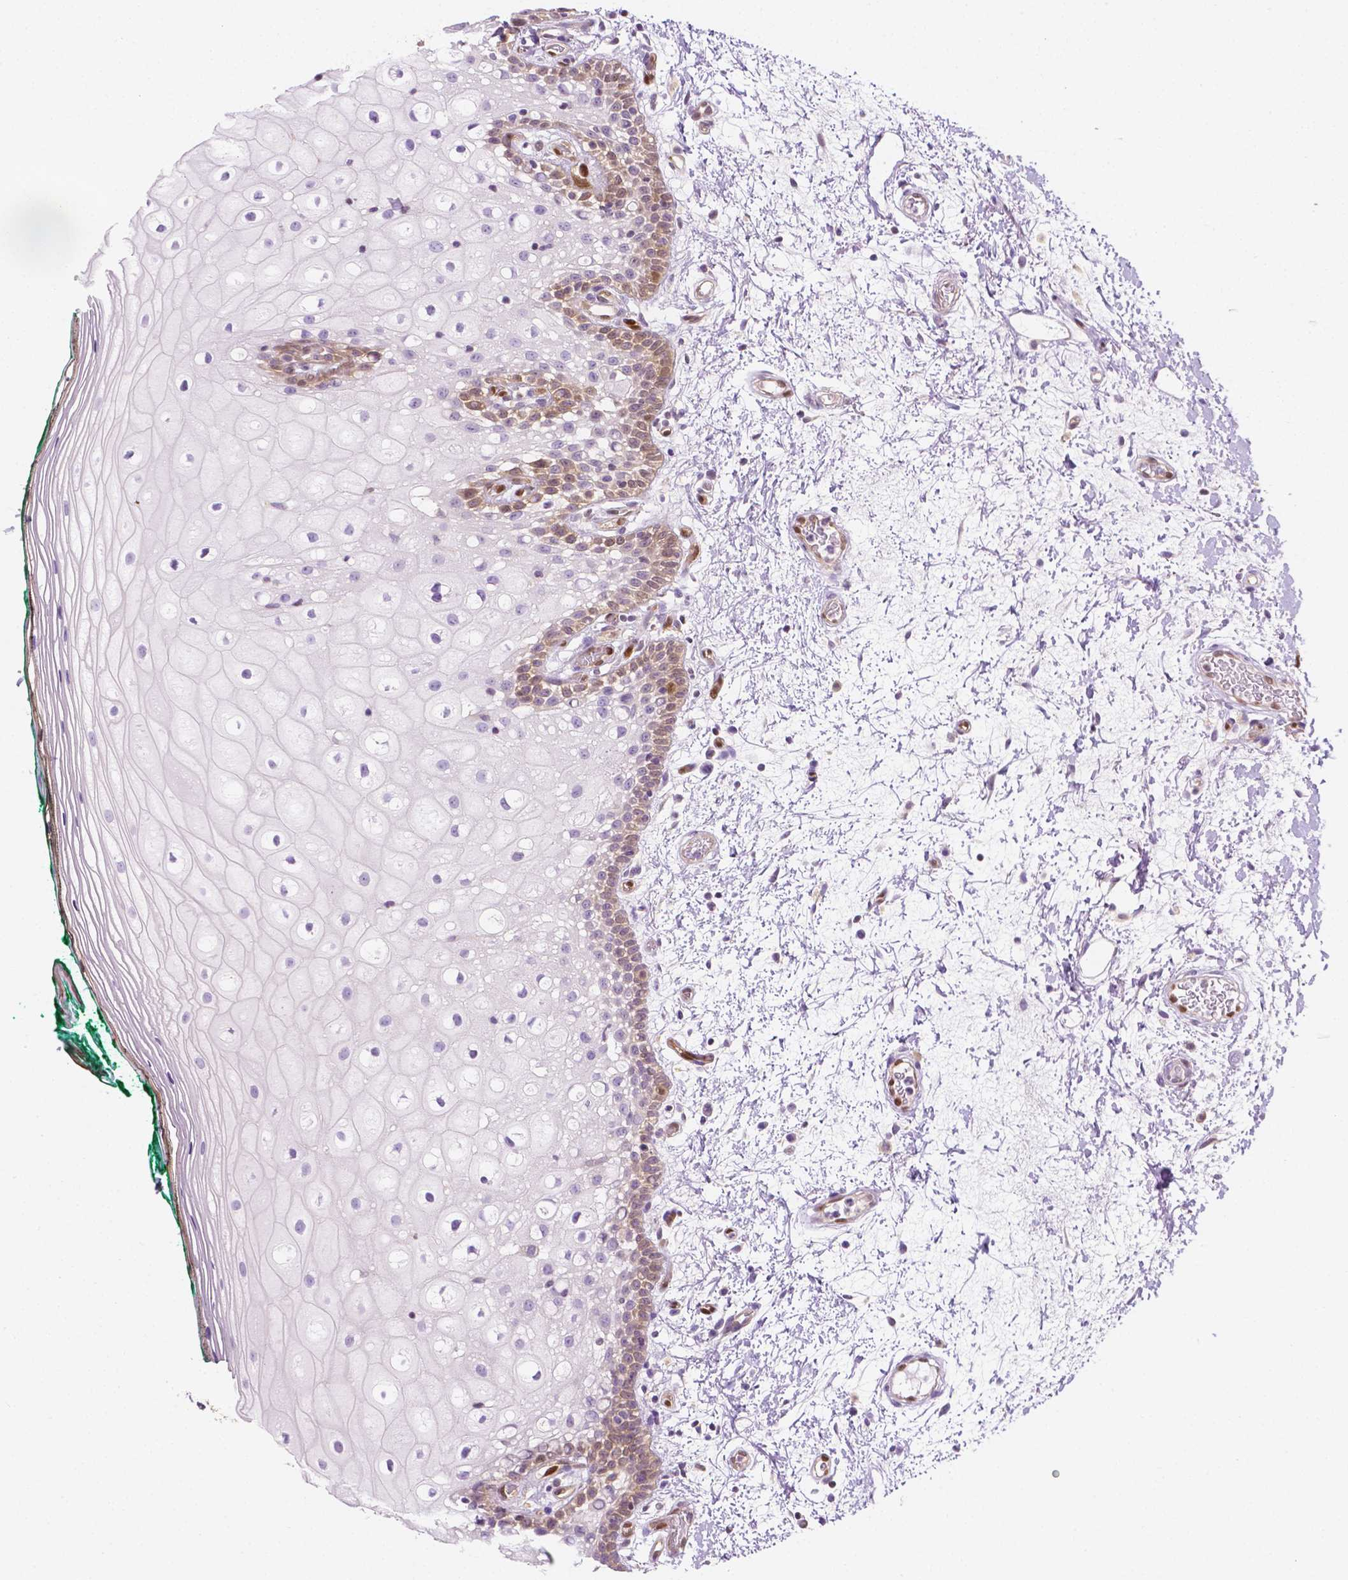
{"staining": {"intensity": "moderate", "quantity": "<25%", "location": "cytoplasmic/membranous,nuclear"}, "tissue": "oral mucosa", "cell_type": "Squamous epithelial cells", "image_type": "normal", "snomed": [{"axis": "morphology", "description": "Normal tissue, NOS"}, {"axis": "topography", "description": "Oral tissue"}], "caption": "This photomicrograph exhibits immunohistochemistry (IHC) staining of unremarkable human oral mucosa, with low moderate cytoplasmic/membranous,nuclear expression in approximately <25% of squamous epithelial cells.", "gene": "ERF", "patient": {"sex": "female", "age": 83}}